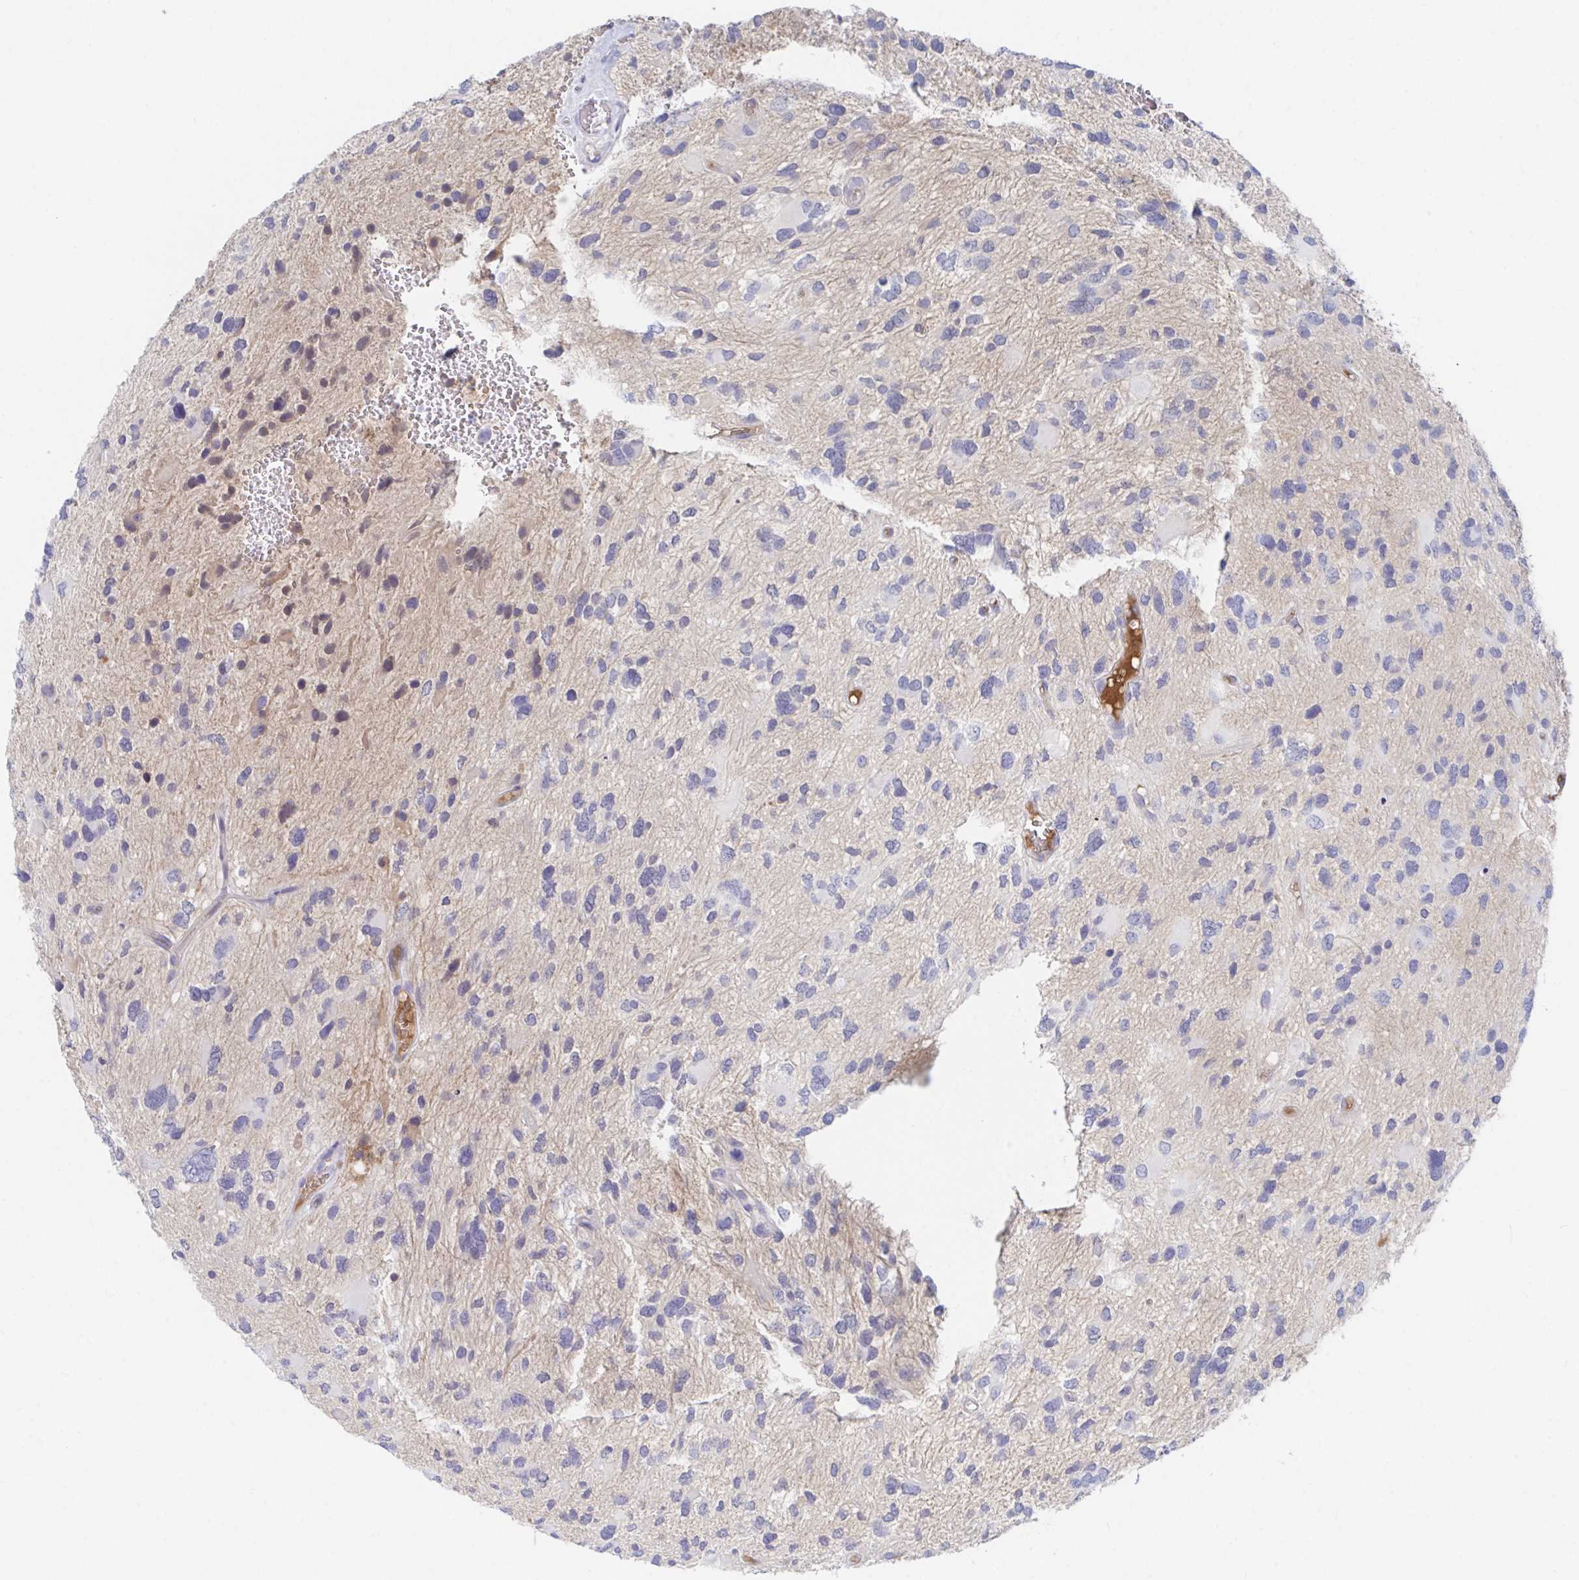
{"staining": {"intensity": "negative", "quantity": "none", "location": "none"}, "tissue": "glioma", "cell_type": "Tumor cells", "image_type": "cancer", "snomed": [{"axis": "morphology", "description": "Glioma, malignant, High grade"}, {"axis": "topography", "description": "Brain"}], "caption": "High magnification brightfield microscopy of glioma stained with DAB (brown) and counterstained with hematoxylin (blue): tumor cells show no significant positivity. (DAB (3,3'-diaminobenzidine) immunohistochemistry, high magnification).", "gene": "TNFAIP6", "patient": {"sex": "female", "age": 11}}